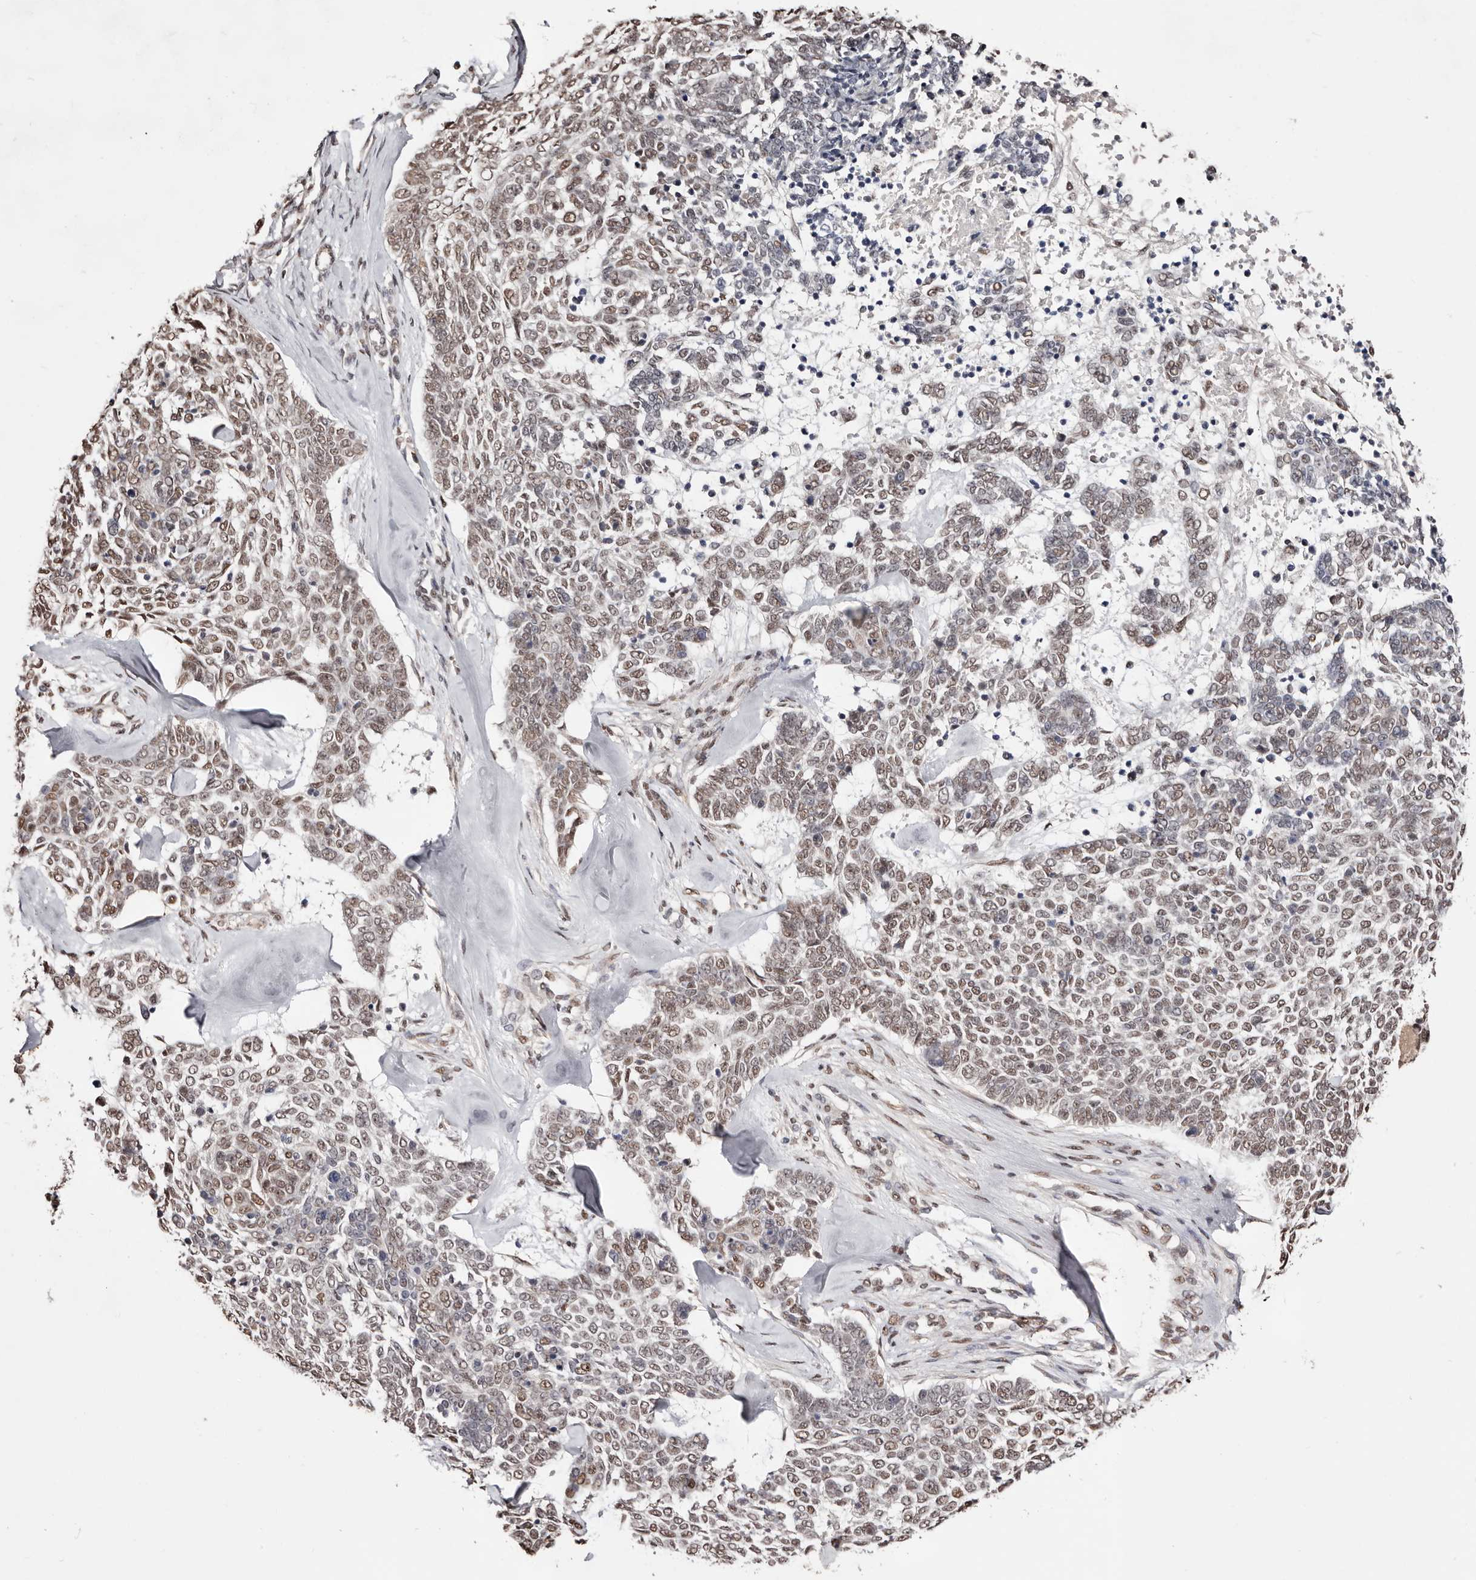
{"staining": {"intensity": "moderate", "quantity": ">75%", "location": "nuclear"}, "tissue": "skin cancer", "cell_type": "Tumor cells", "image_type": "cancer", "snomed": [{"axis": "morphology", "description": "Basal cell carcinoma"}, {"axis": "topography", "description": "Skin"}], "caption": "Immunohistochemical staining of human skin basal cell carcinoma shows medium levels of moderate nuclear protein positivity in about >75% of tumor cells.", "gene": "BICRAL", "patient": {"sex": "female", "age": 81}}